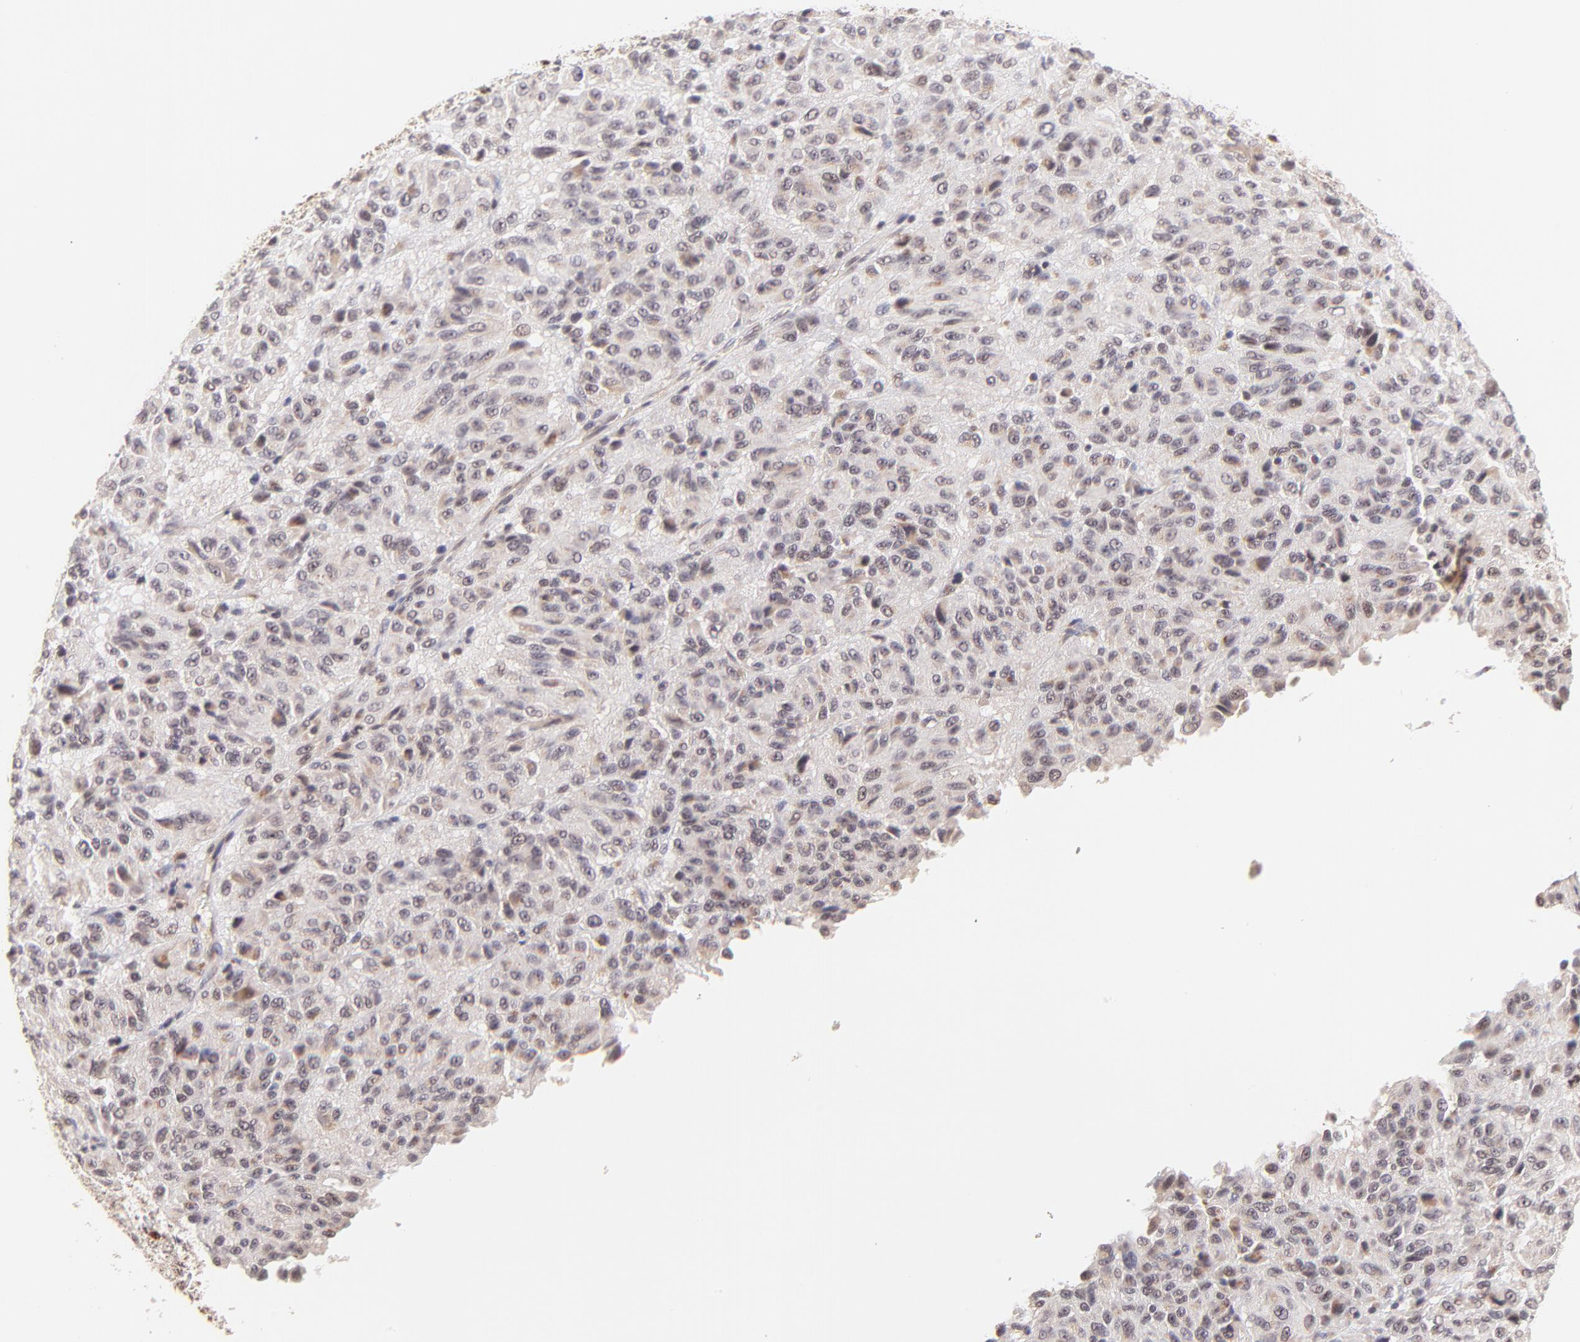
{"staining": {"intensity": "weak", "quantity": ">75%", "location": "cytoplasmic/membranous"}, "tissue": "melanoma", "cell_type": "Tumor cells", "image_type": "cancer", "snomed": [{"axis": "morphology", "description": "Malignant melanoma, Metastatic site"}, {"axis": "topography", "description": "Lung"}], "caption": "Brown immunohistochemical staining in human melanoma reveals weak cytoplasmic/membranous expression in about >75% of tumor cells. (DAB (3,3'-diaminobenzidine) = brown stain, brightfield microscopy at high magnification).", "gene": "MED12", "patient": {"sex": "male", "age": 64}}